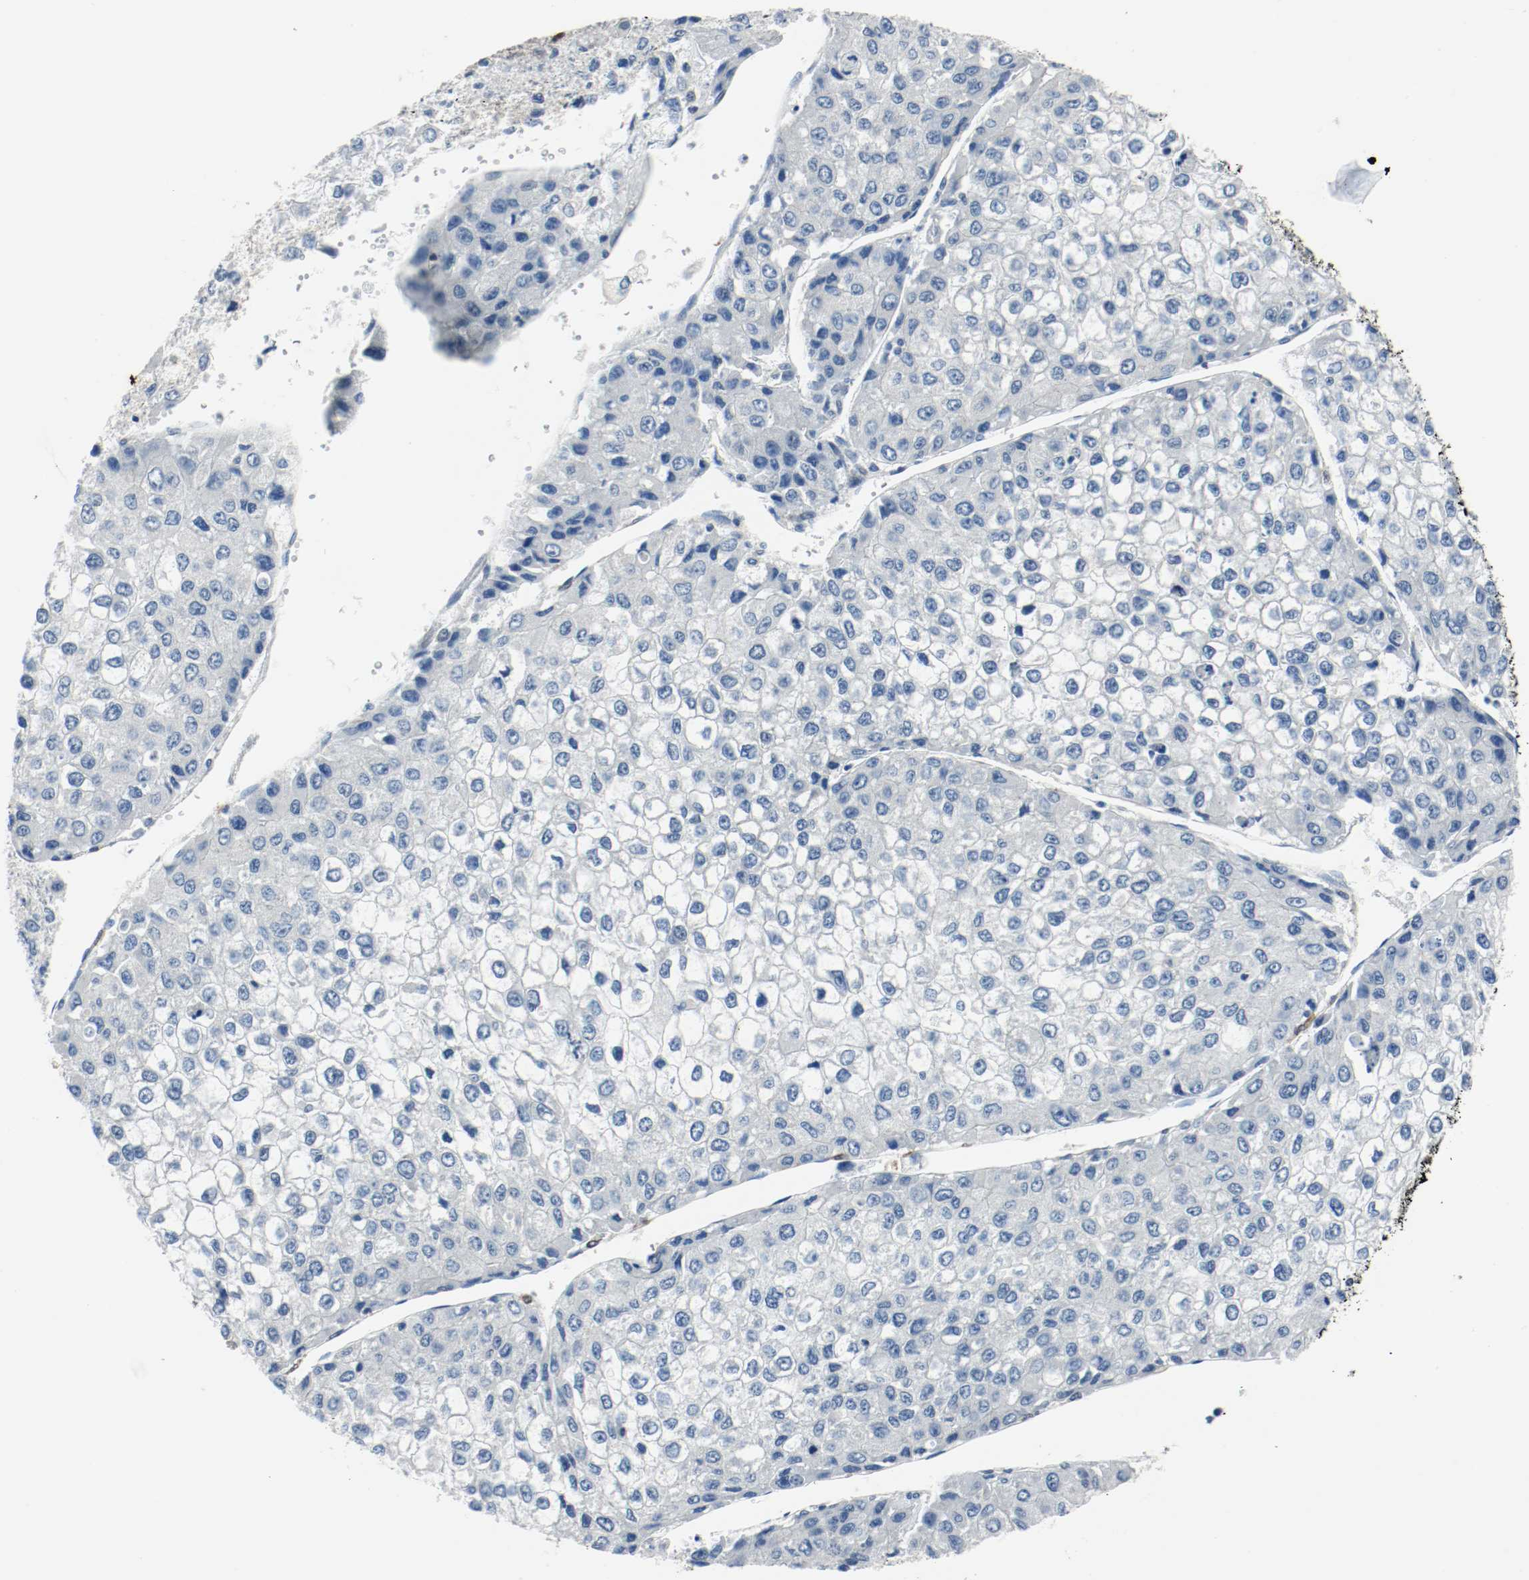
{"staining": {"intensity": "negative", "quantity": "none", "location": "none"}, "tissue": "liver cancer", "cell_type": "Tumor cells", "image_type": "cancer", "snomed": [{"axis": "morphology", "description": "Carcinoma, Hepatocellular, NOS"}, {"axis": "topography", "description": "Liver"}], "caption": "Immunohistochemistry image of liver cancer stained for a protein (brown), which displays no staining in tumor cells.", "gene": "PPME1", "patient": {"sex": "female", "age": 66}}